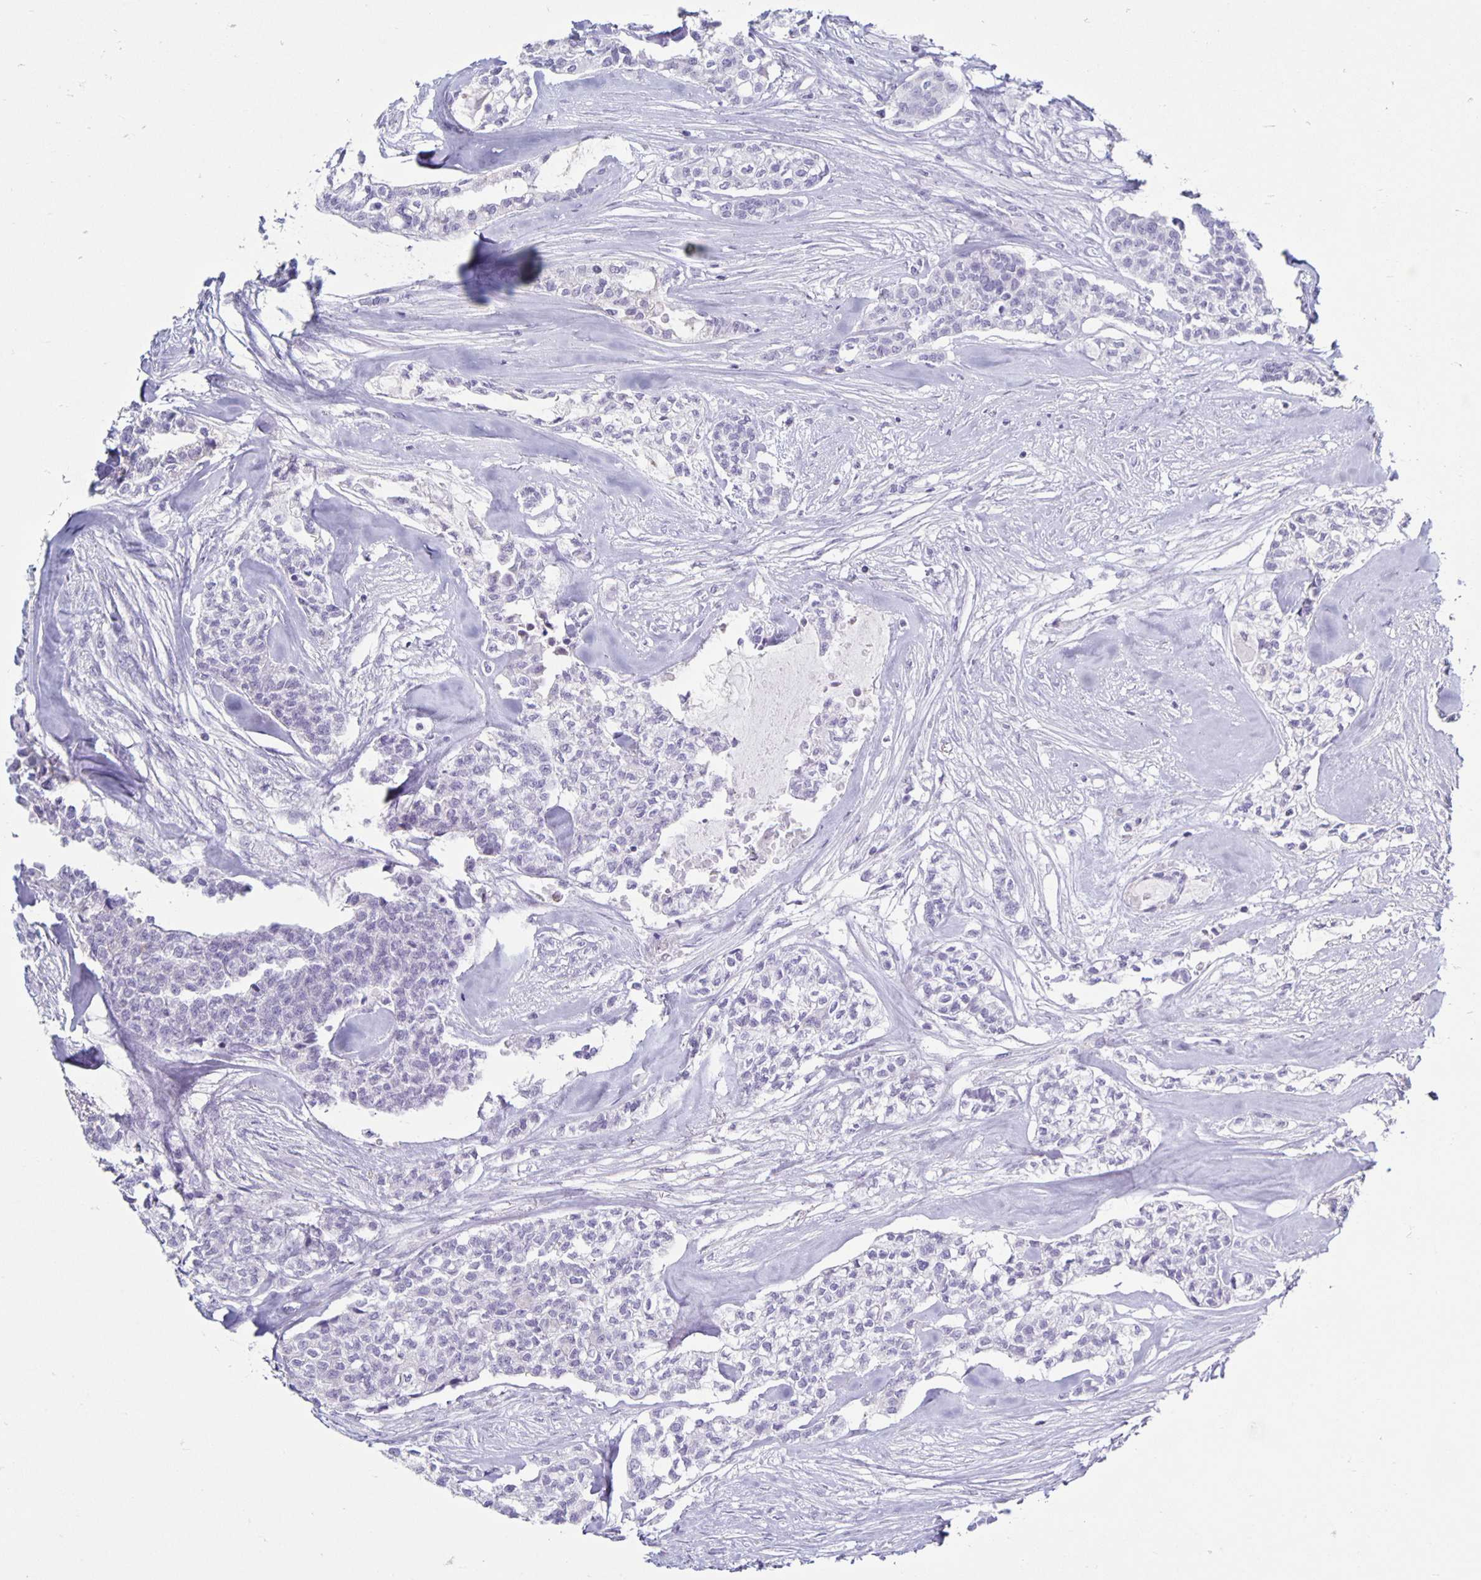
{"staining": {"intensity": "negative", "quantity": "none", "location": "none"}, "tissue": "head and neck cancer", "cell_type": "Tumor cells", "image_type": "cancer", "snomed": [{"axis": "morphology", "description": "Adenocarcinoma, NOS"}, {"axis": "topography", "description": "Head-Neck"}], "caption": "Micrograph shows no significant protein expression in tumor cells of head and neck cancer (adenocarcinoma).", "gene": "CT45A5", "patient": {"sex": "male", "age": 81}}